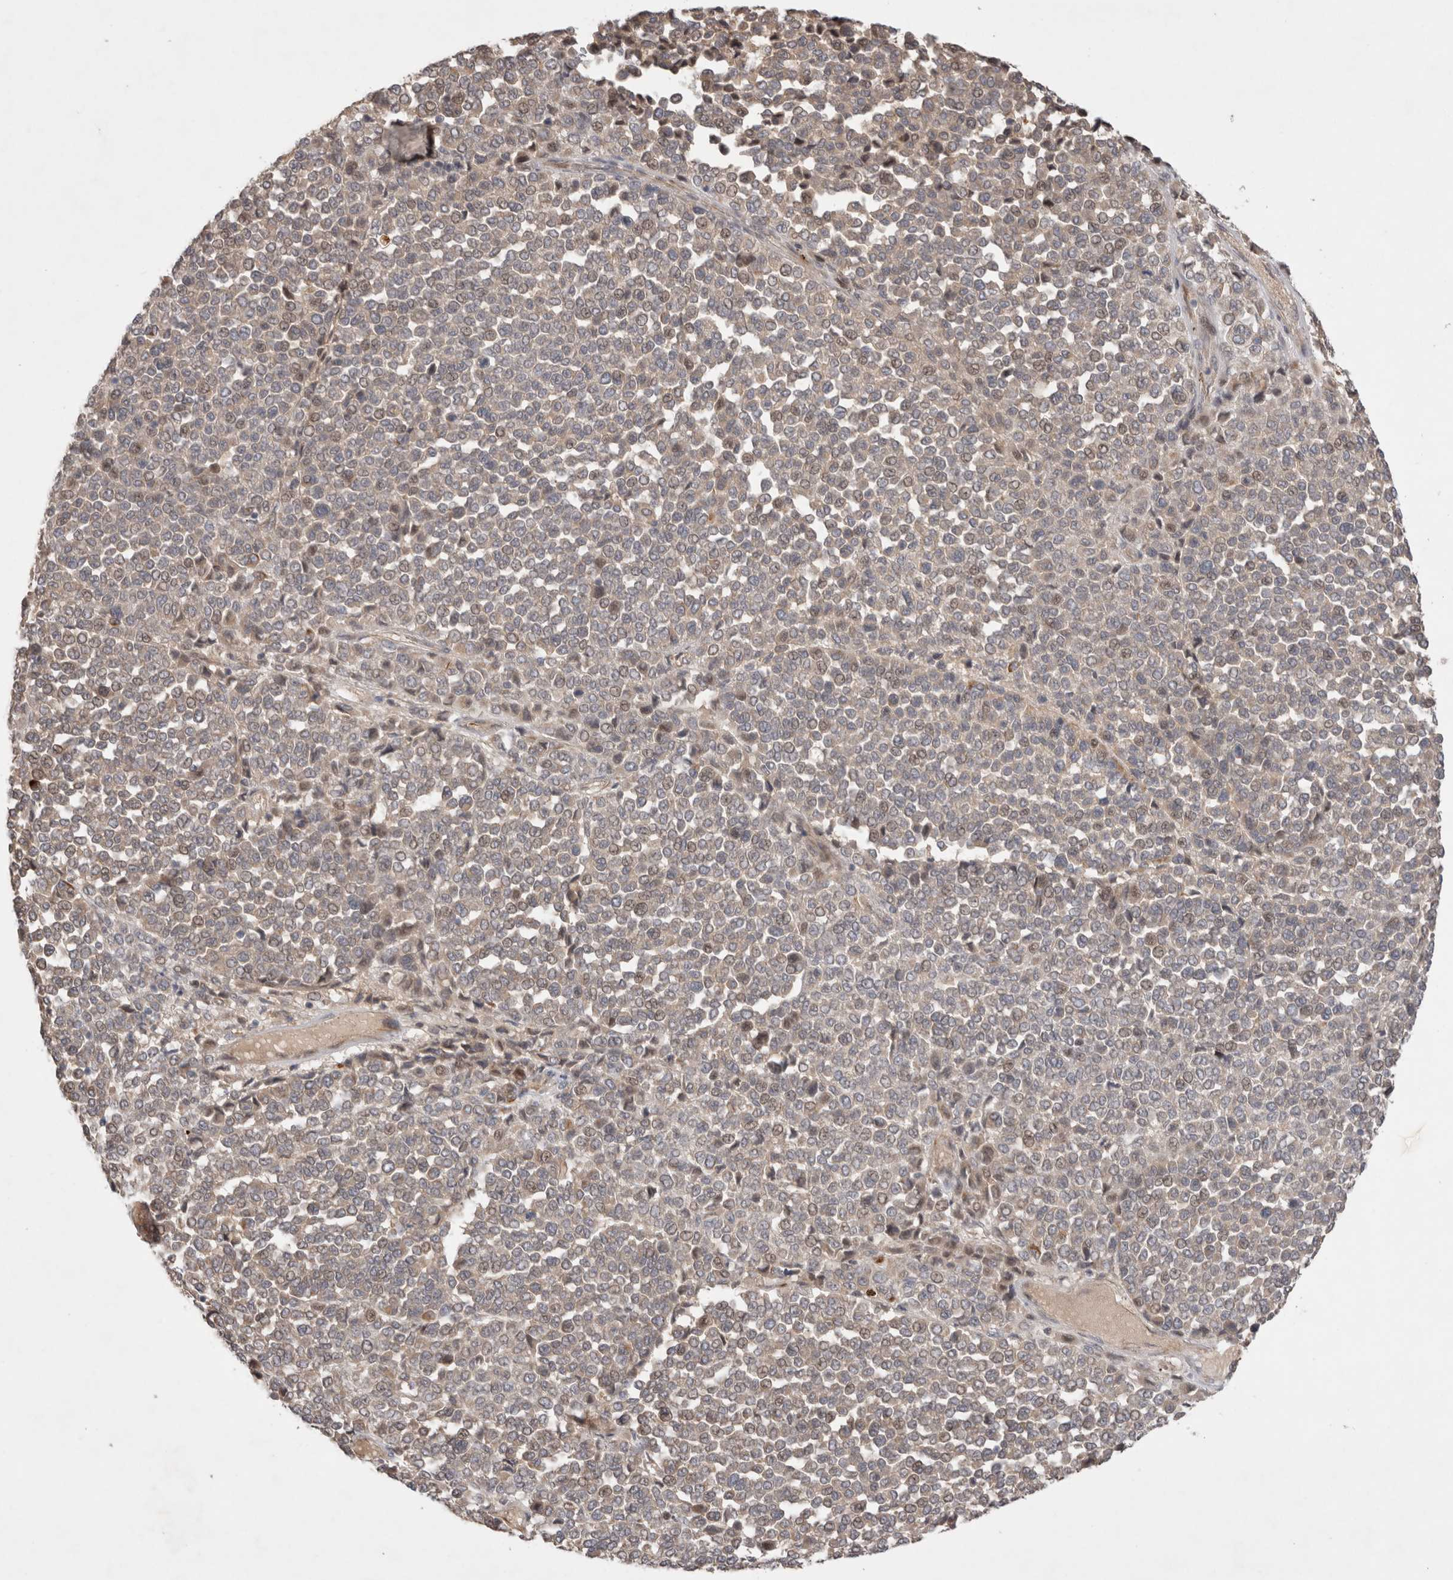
{"staining": {"intensity": "weak", "quantity": "<25%", "location": "cytoplasmic/membranous"}, "tissue": "melanoma", "cell_type": "Tumor cells", "image_type": "cancer", "snomed": [{"axis": "morphology", "description": "Malignant melanoma, Metastatic site"}, {"axis": "topography", "description": "Pancreas"}], "caption": "The photomicrograph demonstrates no significant positivity in tumor cells of malignant melanoma (metastatic site).", "gene": "NMU", "patient": {"sex": "female", "age": 30}}